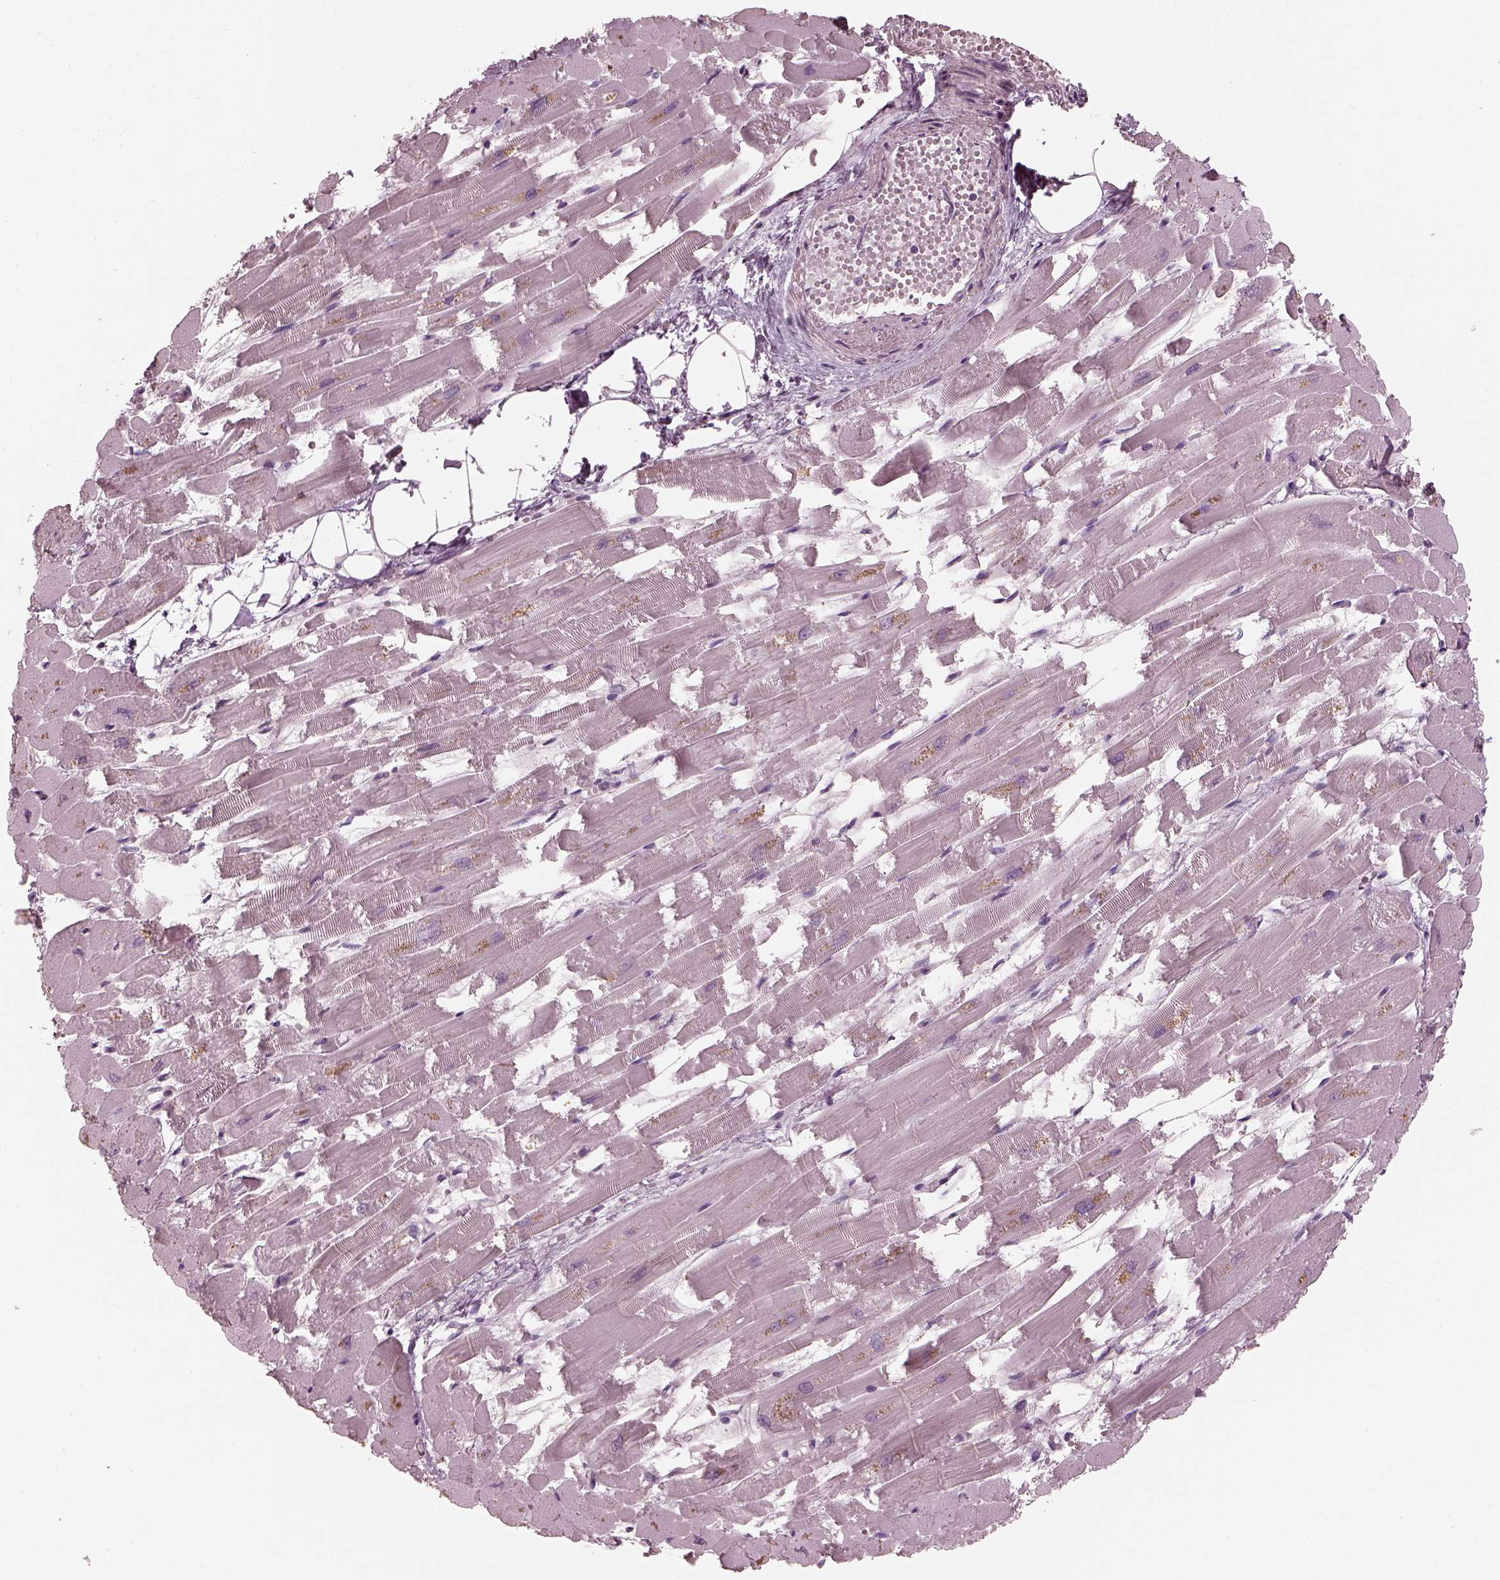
{"staining": {"intensity": "negative", "quantity": "none", "location": "none"}, "tissue": "heart muscle", "cell_type": "Cardiomyocytes", "image_type": "normal", "snomed": [{"axis": "morphology", "description": "Normal tissue, NOS"}, {"axis": "topography", "description": "Heart"}], "caption": "Immunohistochemical staining of unremarkable human heart muscle displays no significant expression in cardiomyocytes. (Stains: DAB immunohistochemistry (IHC) with hematoxylin counter stain, Microscopy: brightfield microscopy at high magnification).", "gene": "OPTC", "patient": {"sex": "female", "age": 52}}